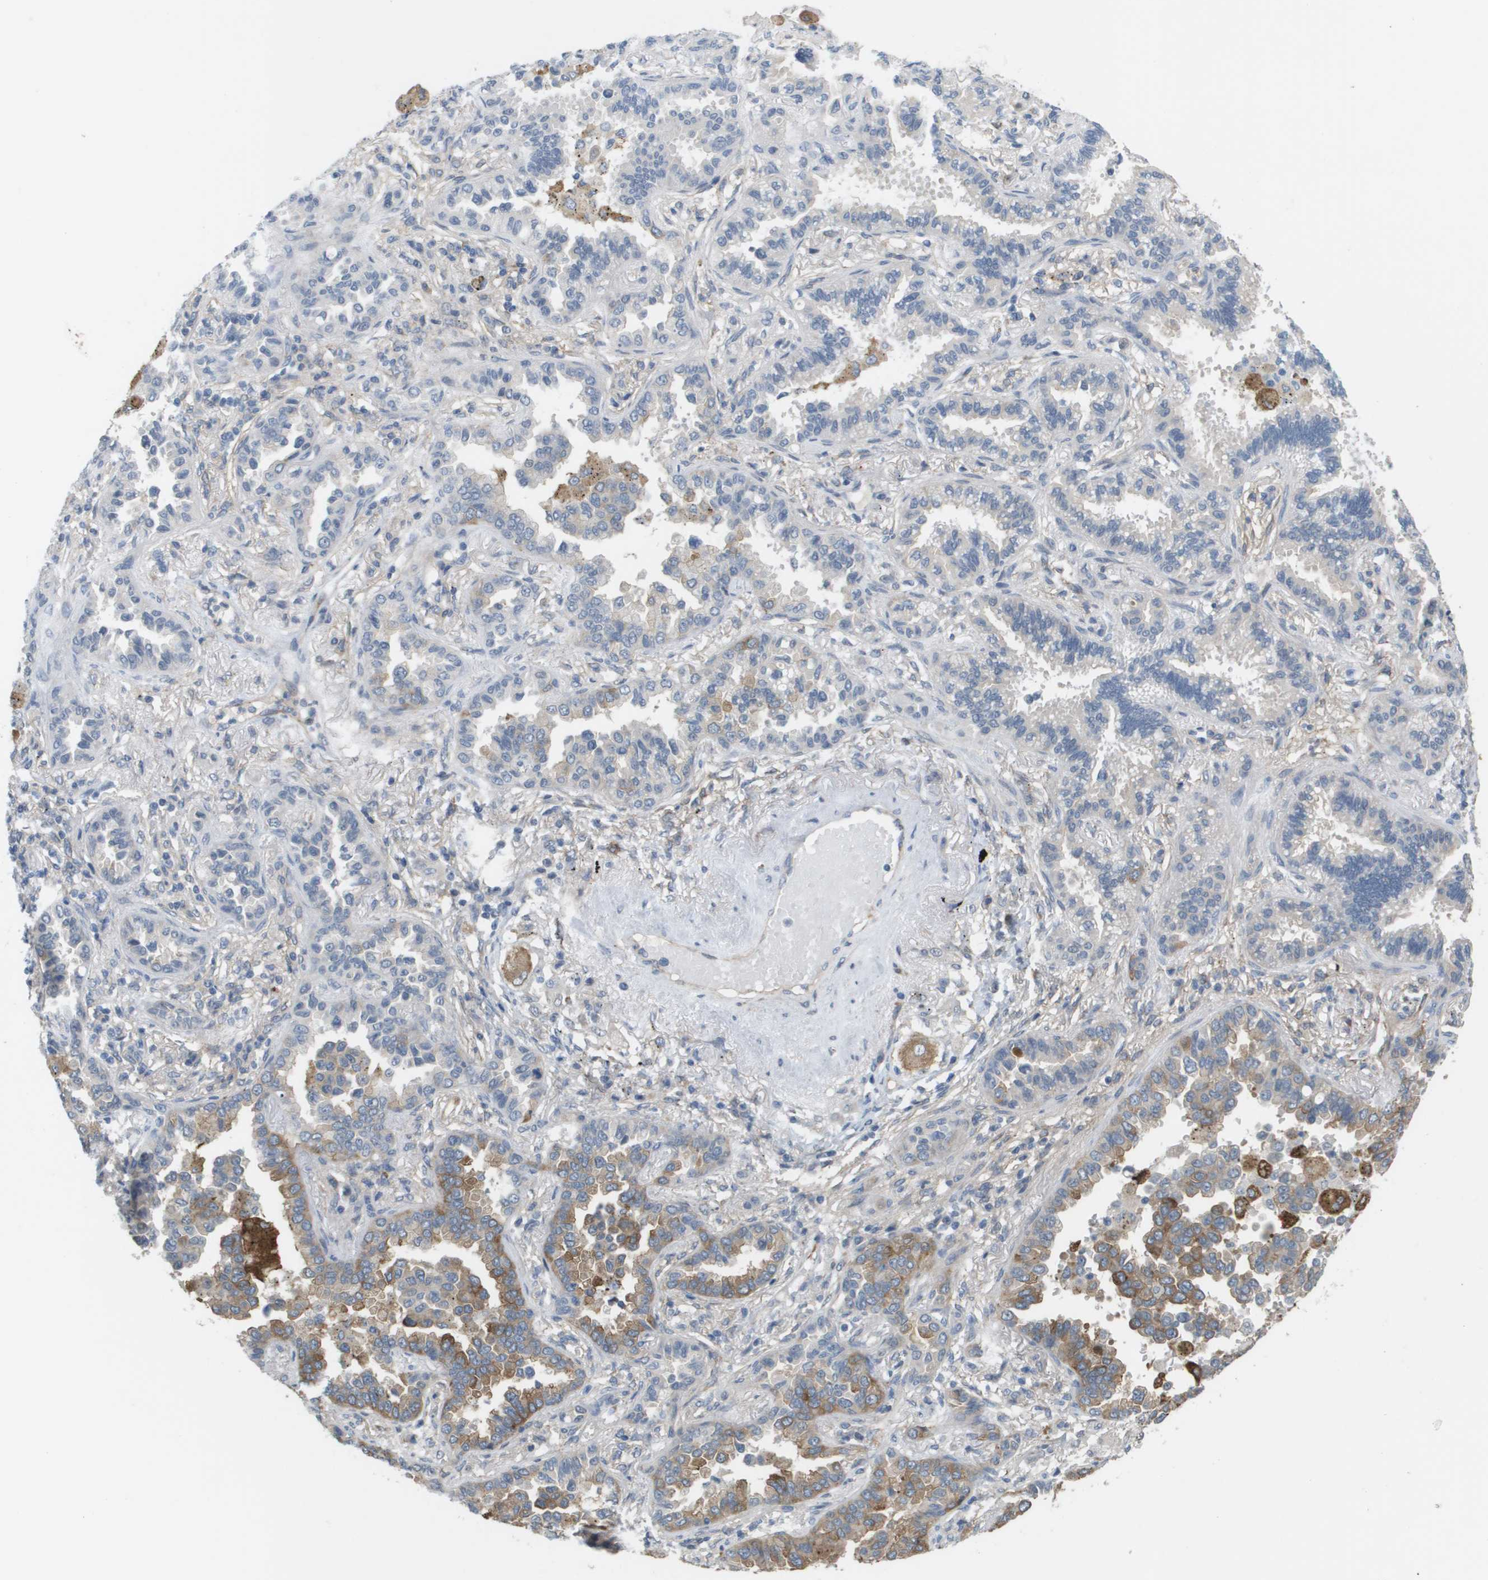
{"staining": {"intensity": "moderate", "quantity": "25%-75%", "location": "cytoplasmic/membranous"}, "tissue": "lung cancer", "cell_type": "Tumor cells", "image_type": "cancer", "snomed": [{"axis": "morphology", "description": "Normal tissue, NOS"}, {"axis": "morphology", "description": "Adenocarcinoma, NOS"}, {"axis": "topography", "description": "Lung"}], "caption": "A brown stain highlights moderate cytoplasmic/membranous staining of a protein in lung cancer tumor cells.", "gene": "MARCHF8", "patient": {"sex": "male", "age": 59}}